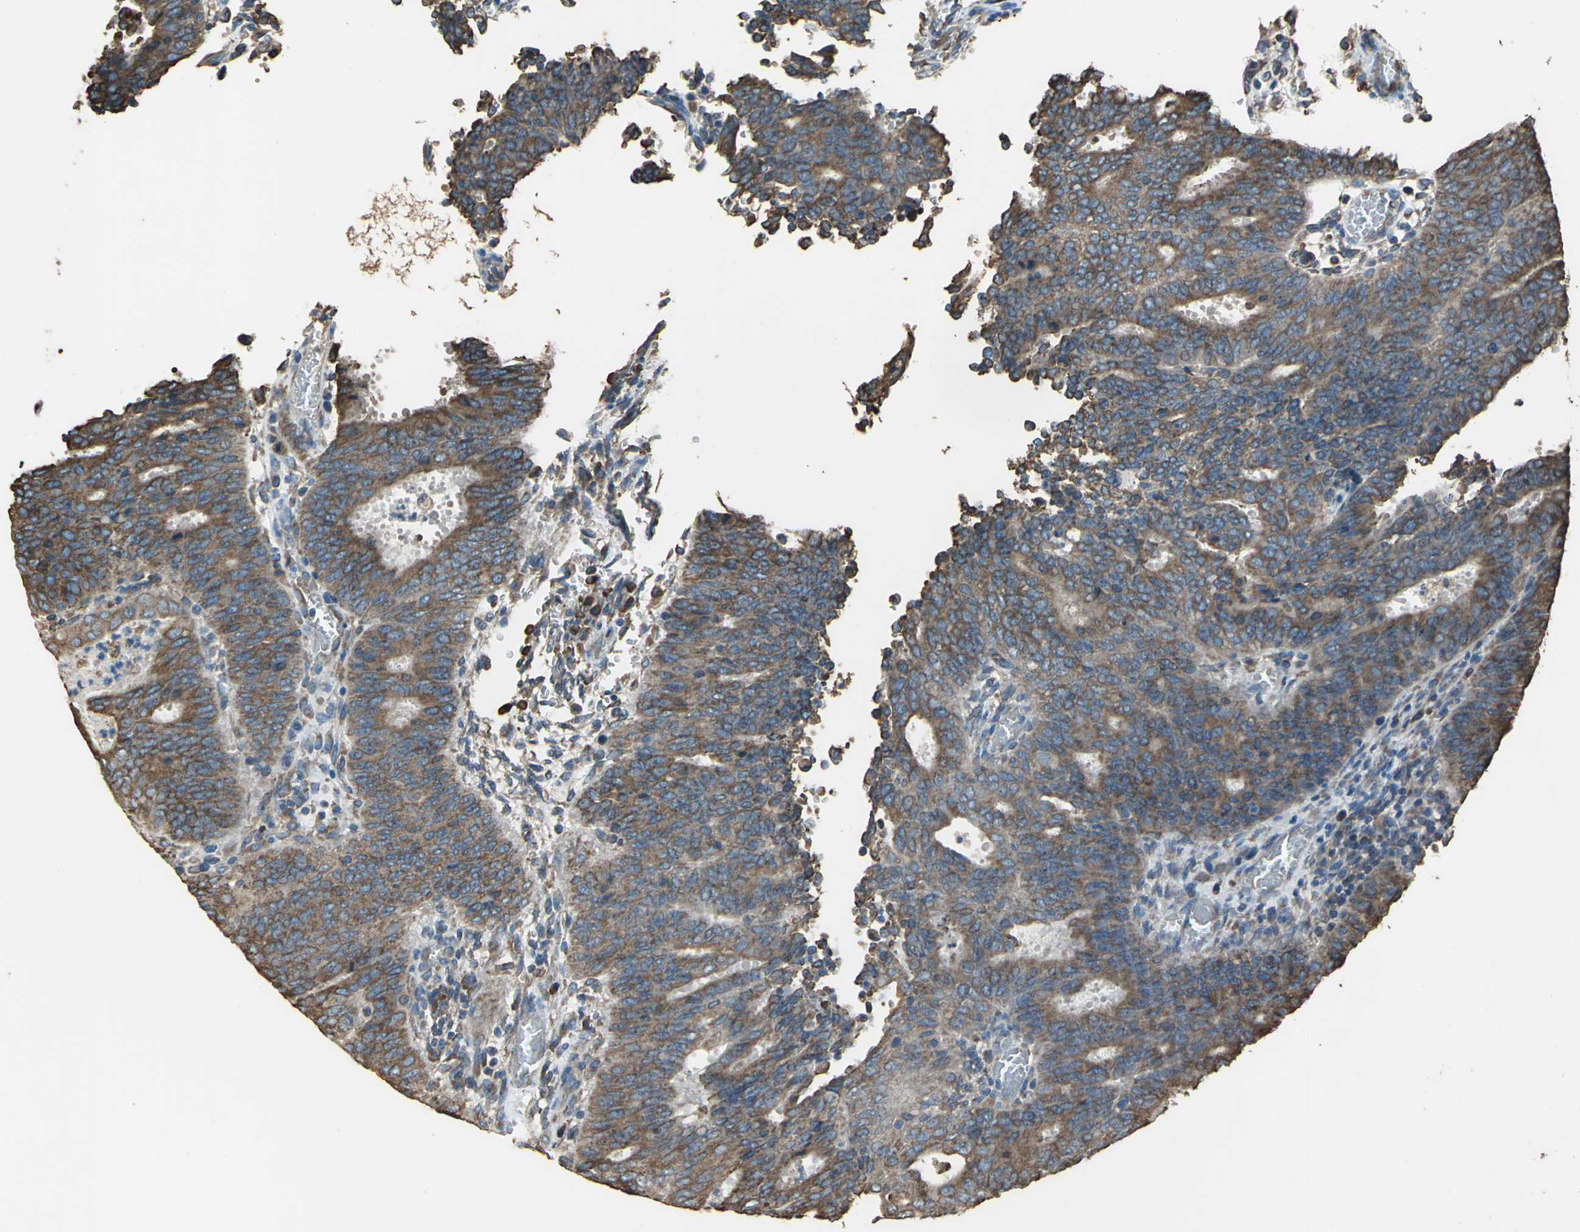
{"staining": {"intensity": "strong", "quantity": ">75%", "location": "cytoplasmic/membranous"}, "tissue": "cervical cancer", "cell_type": "Tumor cells", "image_type": "cancer", "snomed": [{"axis": "morphology", "description": "Adenocarcinoma, NOS"}, {"axis": "topography", "description": "Cervix"}], "caption": "Human cervical cancer stained with a brown dye demonstrates strong cytoplasmic/membranous positive staining in about >75% of tumor cells.", "gene": "GPANK1", "patient": {"sex": "female", "age": 44}}